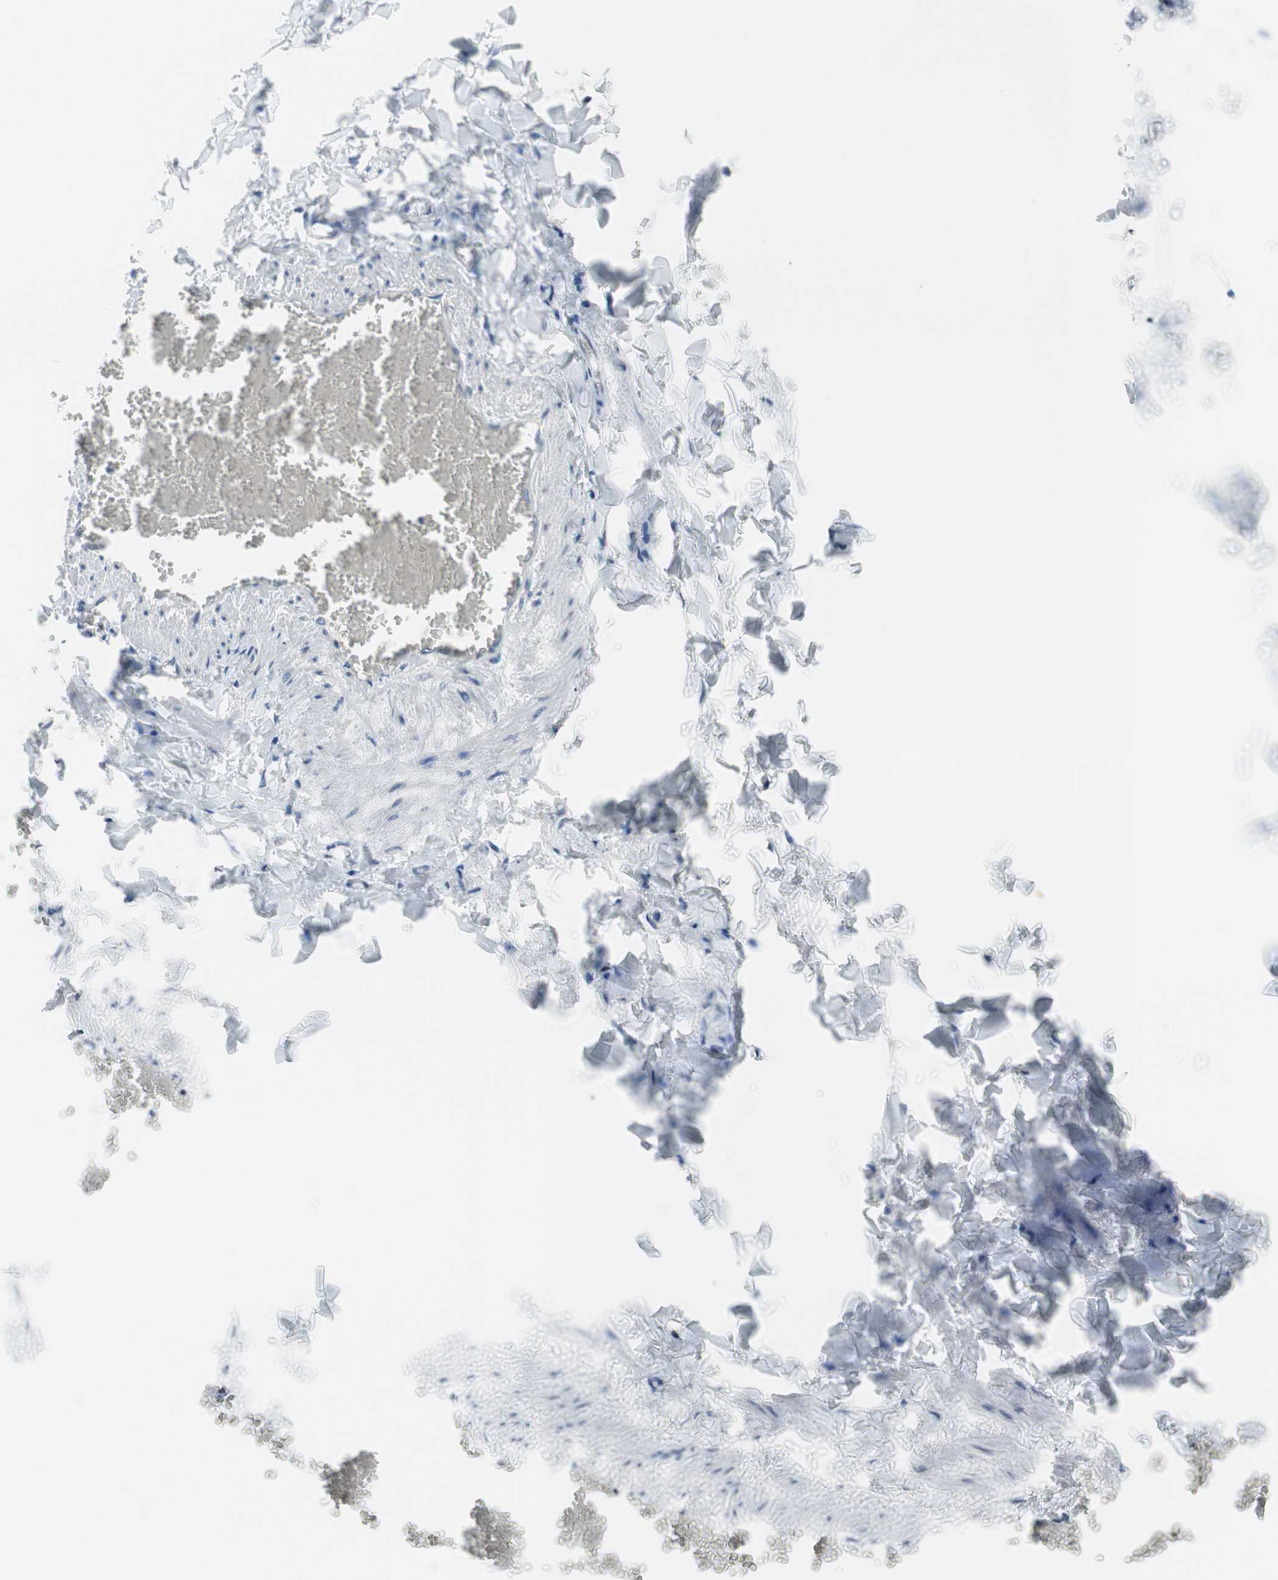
{"staining": {"intensity": "weak", "quantity": "<25%", "location": "cytoplasmic/membranous"}, "tissue": "adipose tissue", "cell_type": "Adipocytes", "image_type": "normal", "snomed": [{"axis": "morphology", "description": "Normal tissue, NOS"}, {"axis": "topography", "description": "Vascular tissue"}], "caption": "The IHC image has no significant positivity in adipocytes of adipose tissue. (DAB (3,3'-diaminobenzidine) immunohistochemistry, high magnification).", "gene": "ZNF512B", "patient": {"sex": "male", "age": 41}}